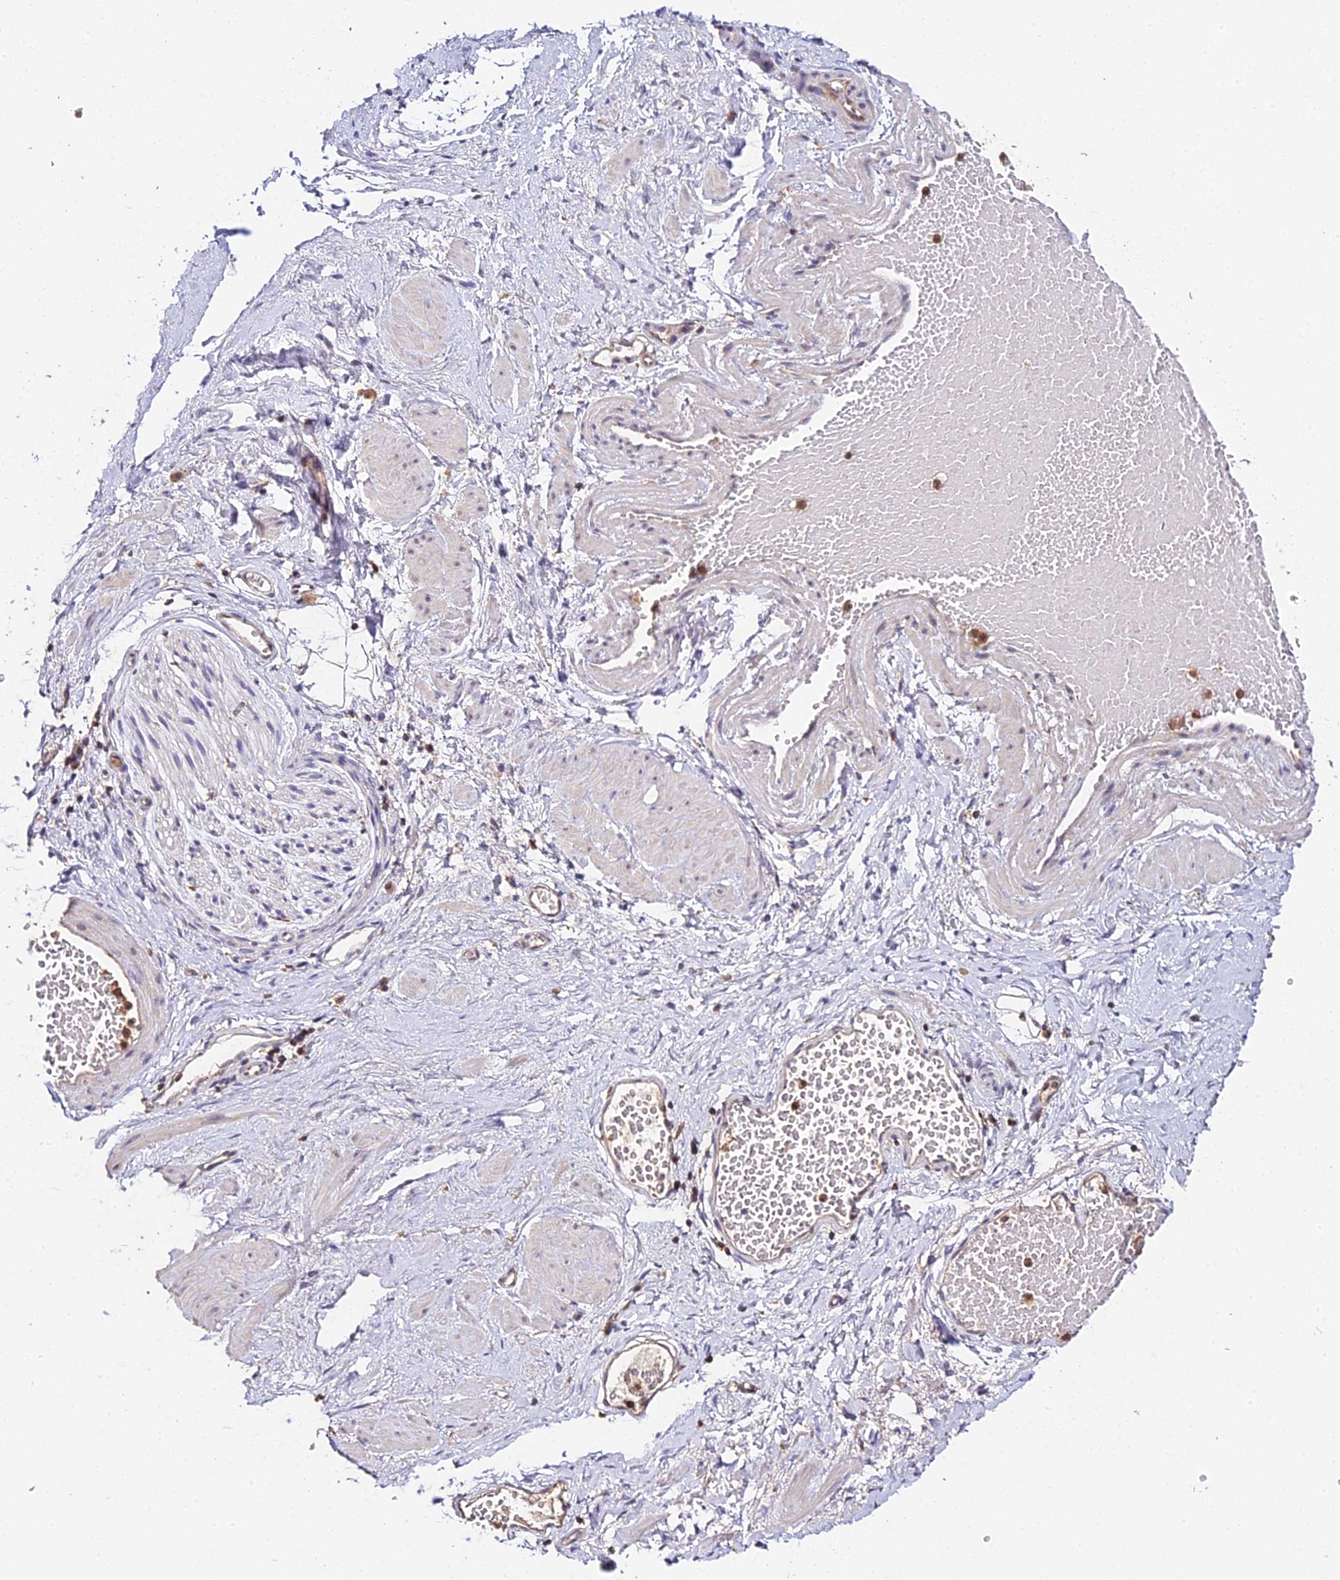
{"staining": {"intensity": "negative", "quantity": "none", "location": "none"}, "tissue": "adipose tissue", "cell_type": "Adipocytes", "image_type": "normal", "snomed": [{"axis": "morphology", "description": "Normal tissue, NOS"}, {"axis": "topography", "description": "Soft tissue"}, {"axis": "topography", "description": "Vascular tissue"}], "caption": "Histopathology image shows no protein positivity in adipocytes of normal adipose tissue.", "gene": "TPRX1", "patient": {"sex": "female", "age": 35}}